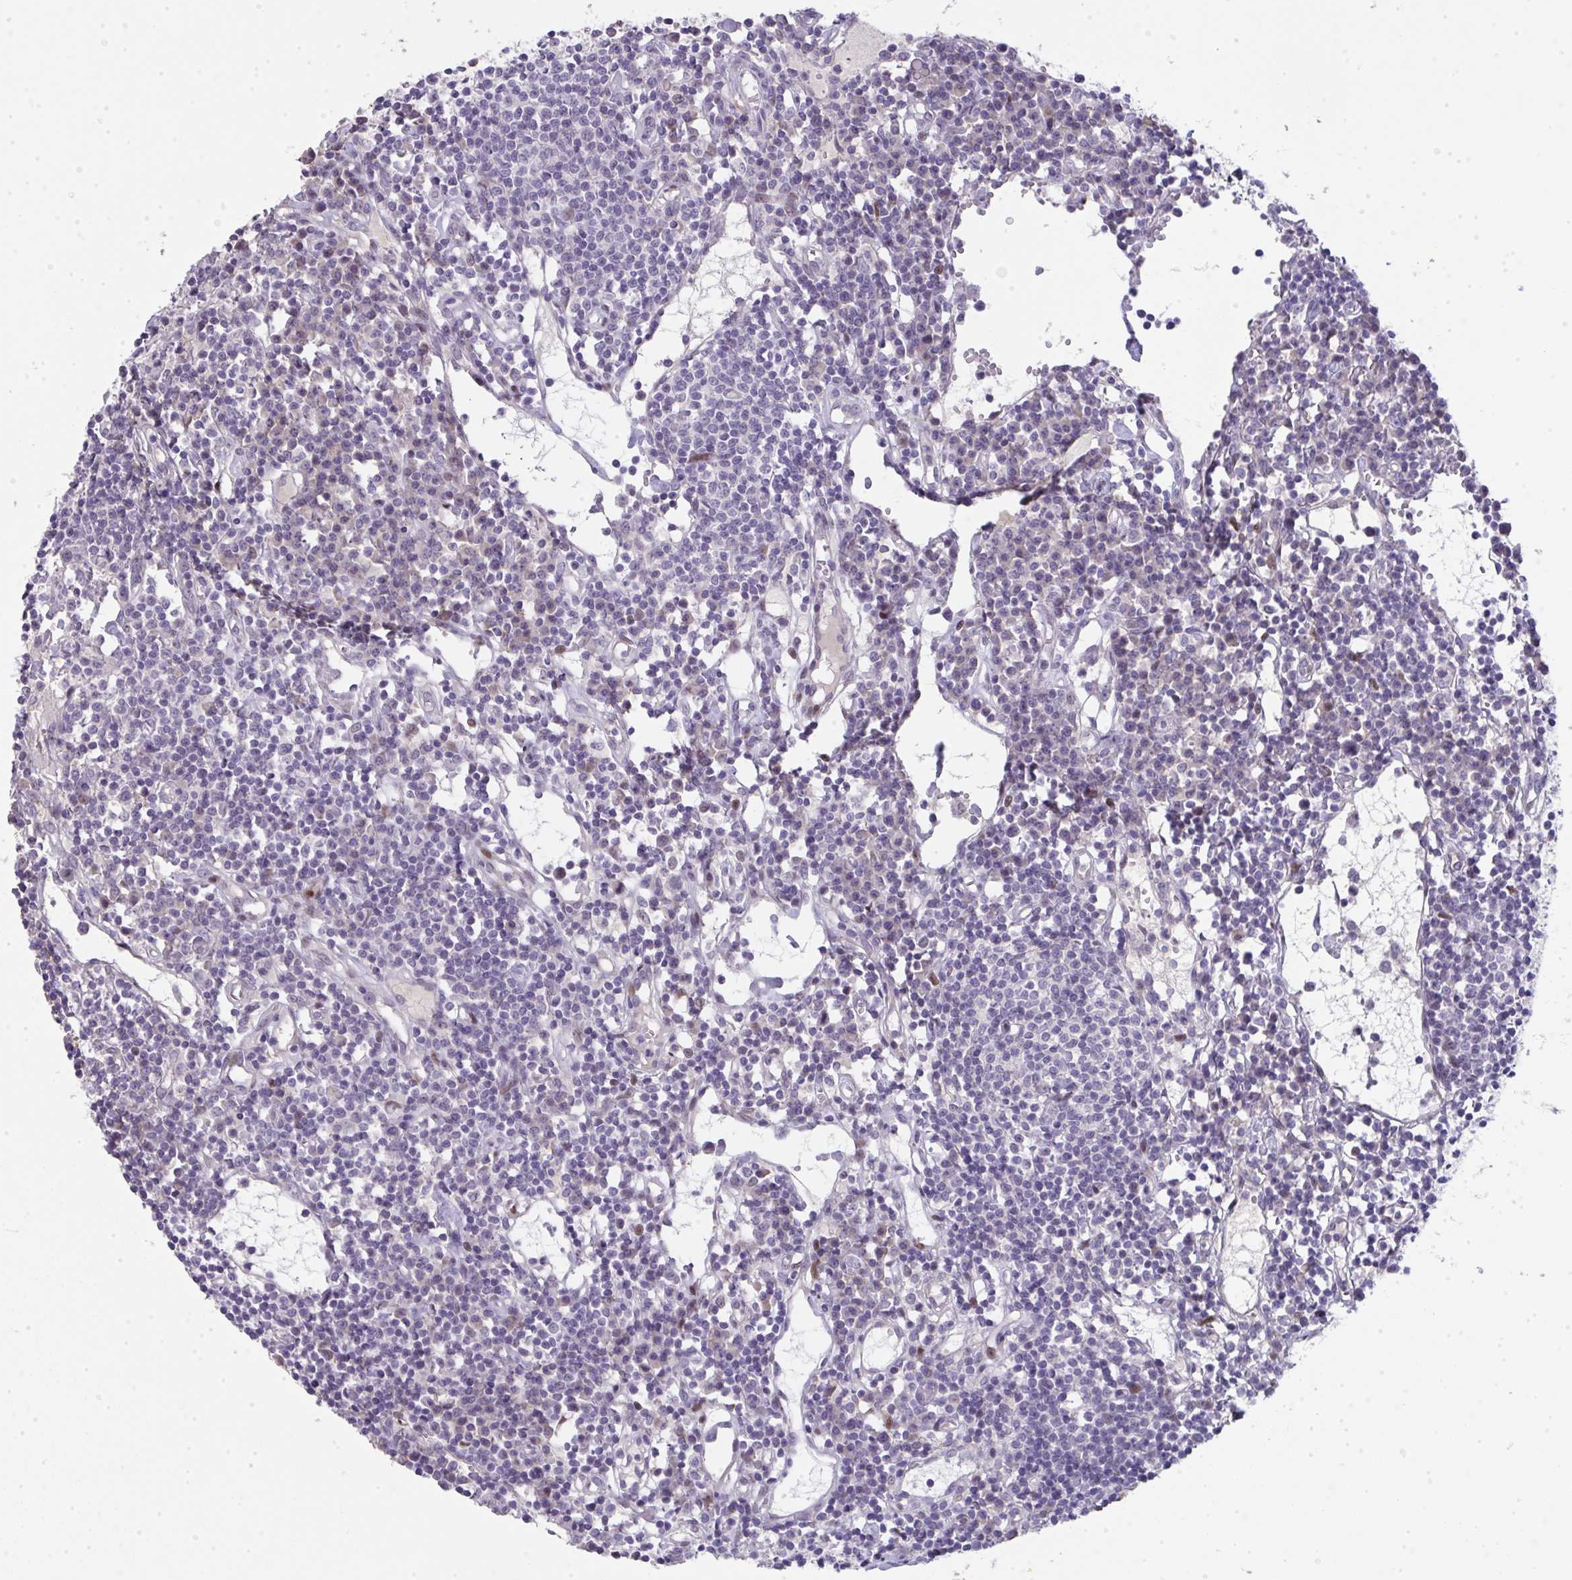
{"staining": {"intensity": "negative", "quantity": "none", "location": "none"}, "tissue": "lymph node", "cell_type": "Germinal center cells", "image_type": "normal", "snomed": [{"axis": "morphology", "description": "Normal tissue, NOS"}, {"axis": "topography", "description": "Lymph node"}], "caption": "This histopathology image is of unremarkable lymph node stained with IHC to label a protein in brown with the nuclei are counter-stained blue. There is no positivity in germinal center cells.", "gene": "GALNT16", "patient": {"sex": "female", "age": 78}}